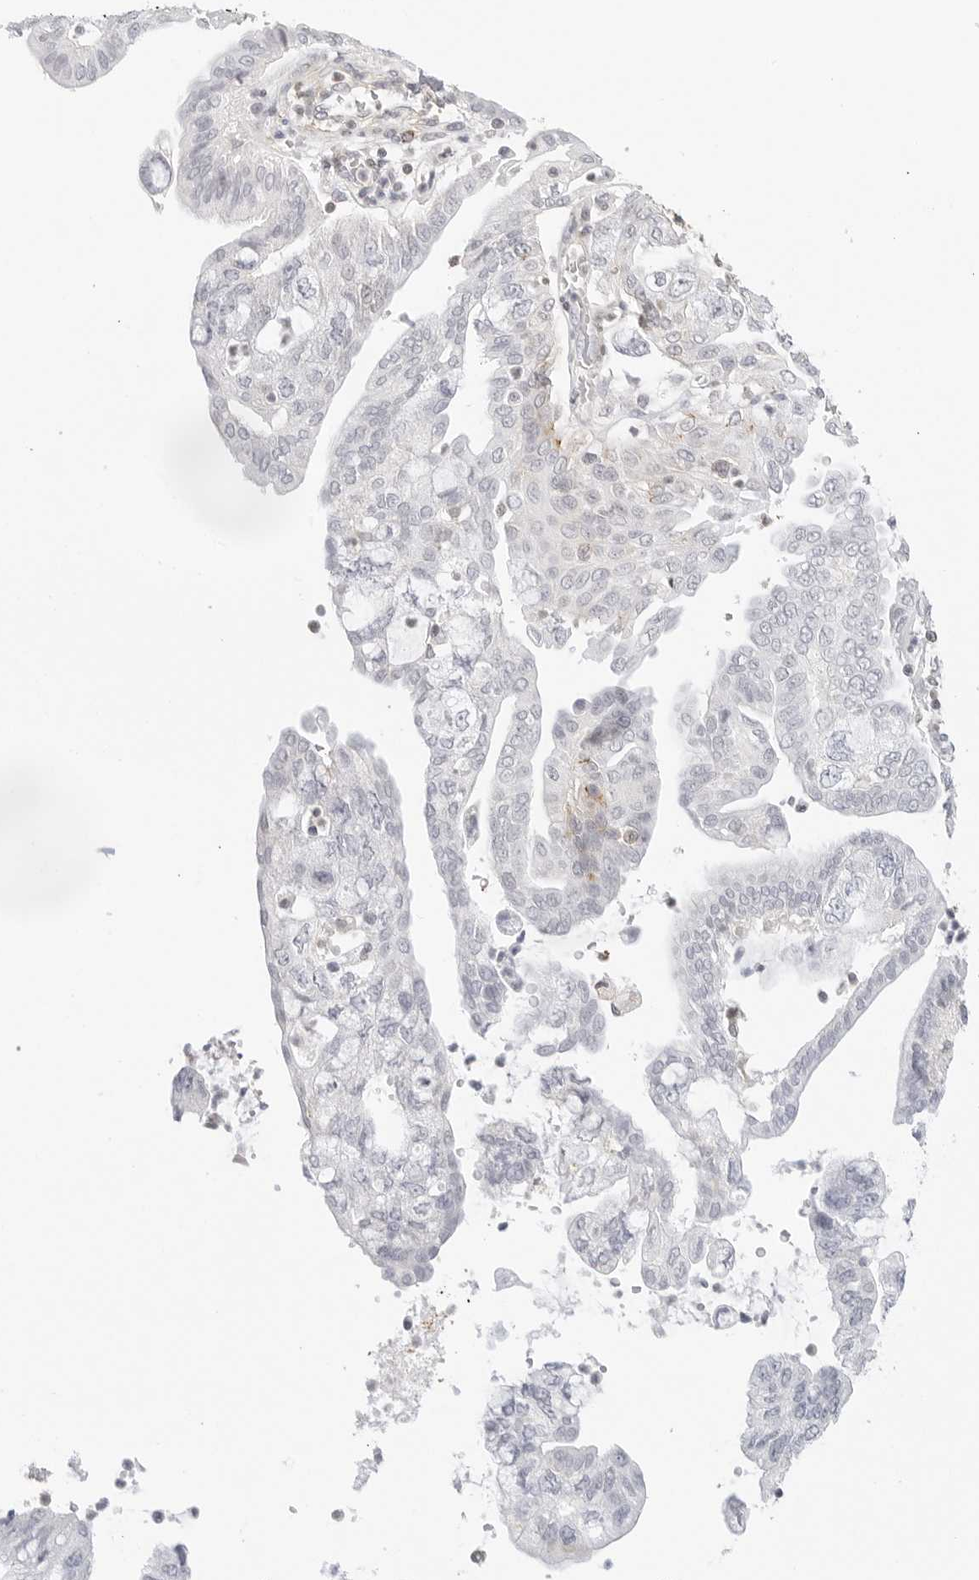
{"staining": {"intensity": "negative", "quantity": "none", "location": "none"}, "tissue": "pancreatic cancer", "cell_type": "Tumor cells", "image_type": "cancer", "snomed": [{"axis": "morphology", "description": "Adenocarcinoma, NOS"}, {"axis": "topography", "description": "Pancreas"}], "caption": "This micrograph is of adenocarcinoma (pancreatic) stained with immunohistochemistry to label a protein in brown with the nuclei are counter-stained blue. There is no positivity in tumor cells.", "gene": "PCDH19", "patient": {"sex": "female", "age": 73}}